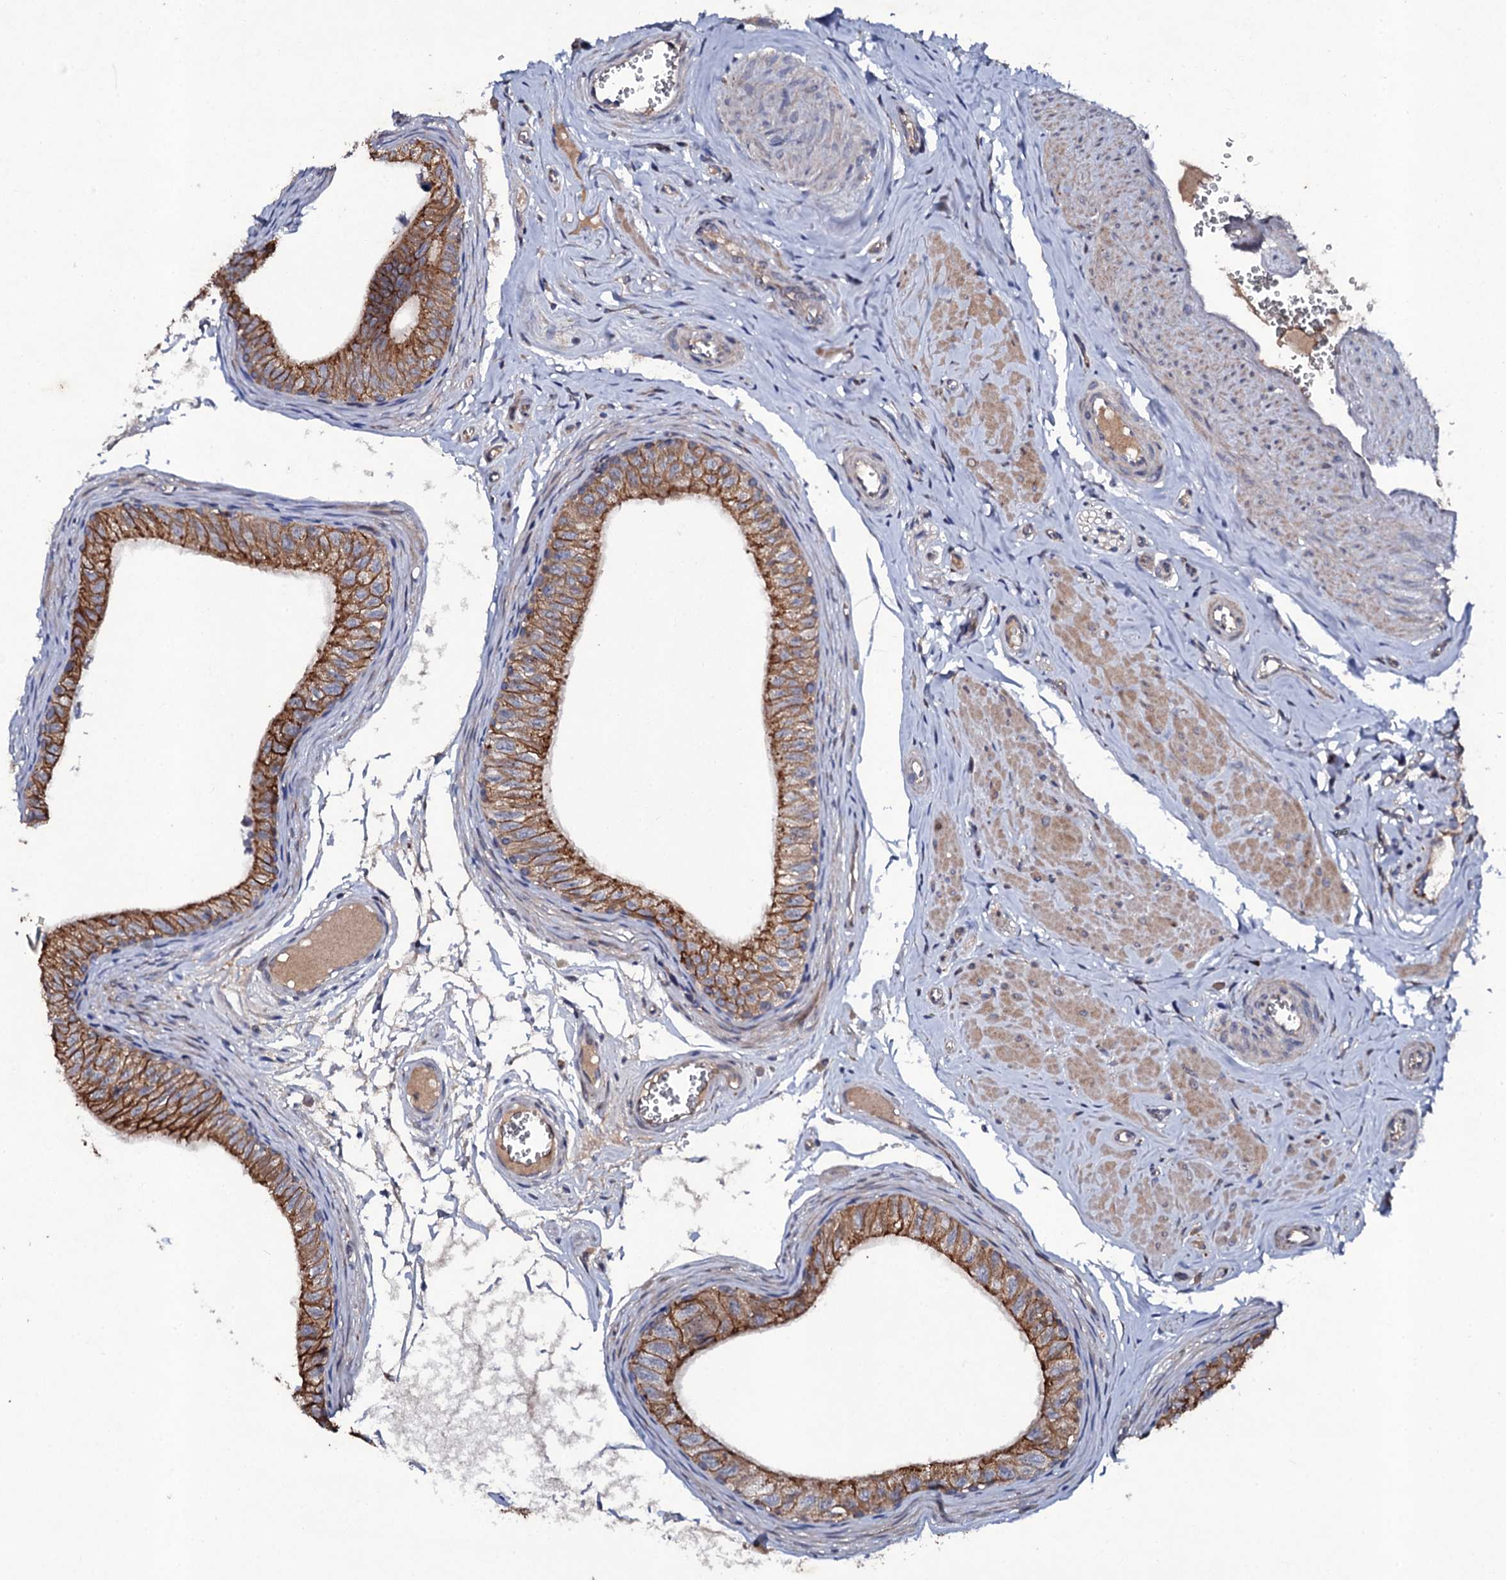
{"staining": {"intensity": "moderate", "quantity": ">75%", "location": "cytoplasmic/membranous"}, "tissue": "epididymis", "cell_type": "Glandular cells", "image_type": "normal", "snomed": [{"axis": "morphology", "description": "Normal tissue, NOS"}, {"axis": "topography", "description": "Epididymis"}], "caption": "This micrograph shows immunohistochemistry (IHC) staining of unremarkable human epididymis, with medium moderate cytoplasmic/membranous expression in about >75% of glandular cells.", "gene": "LRRC28", "patient": {"sex": "male", "age": 42}}